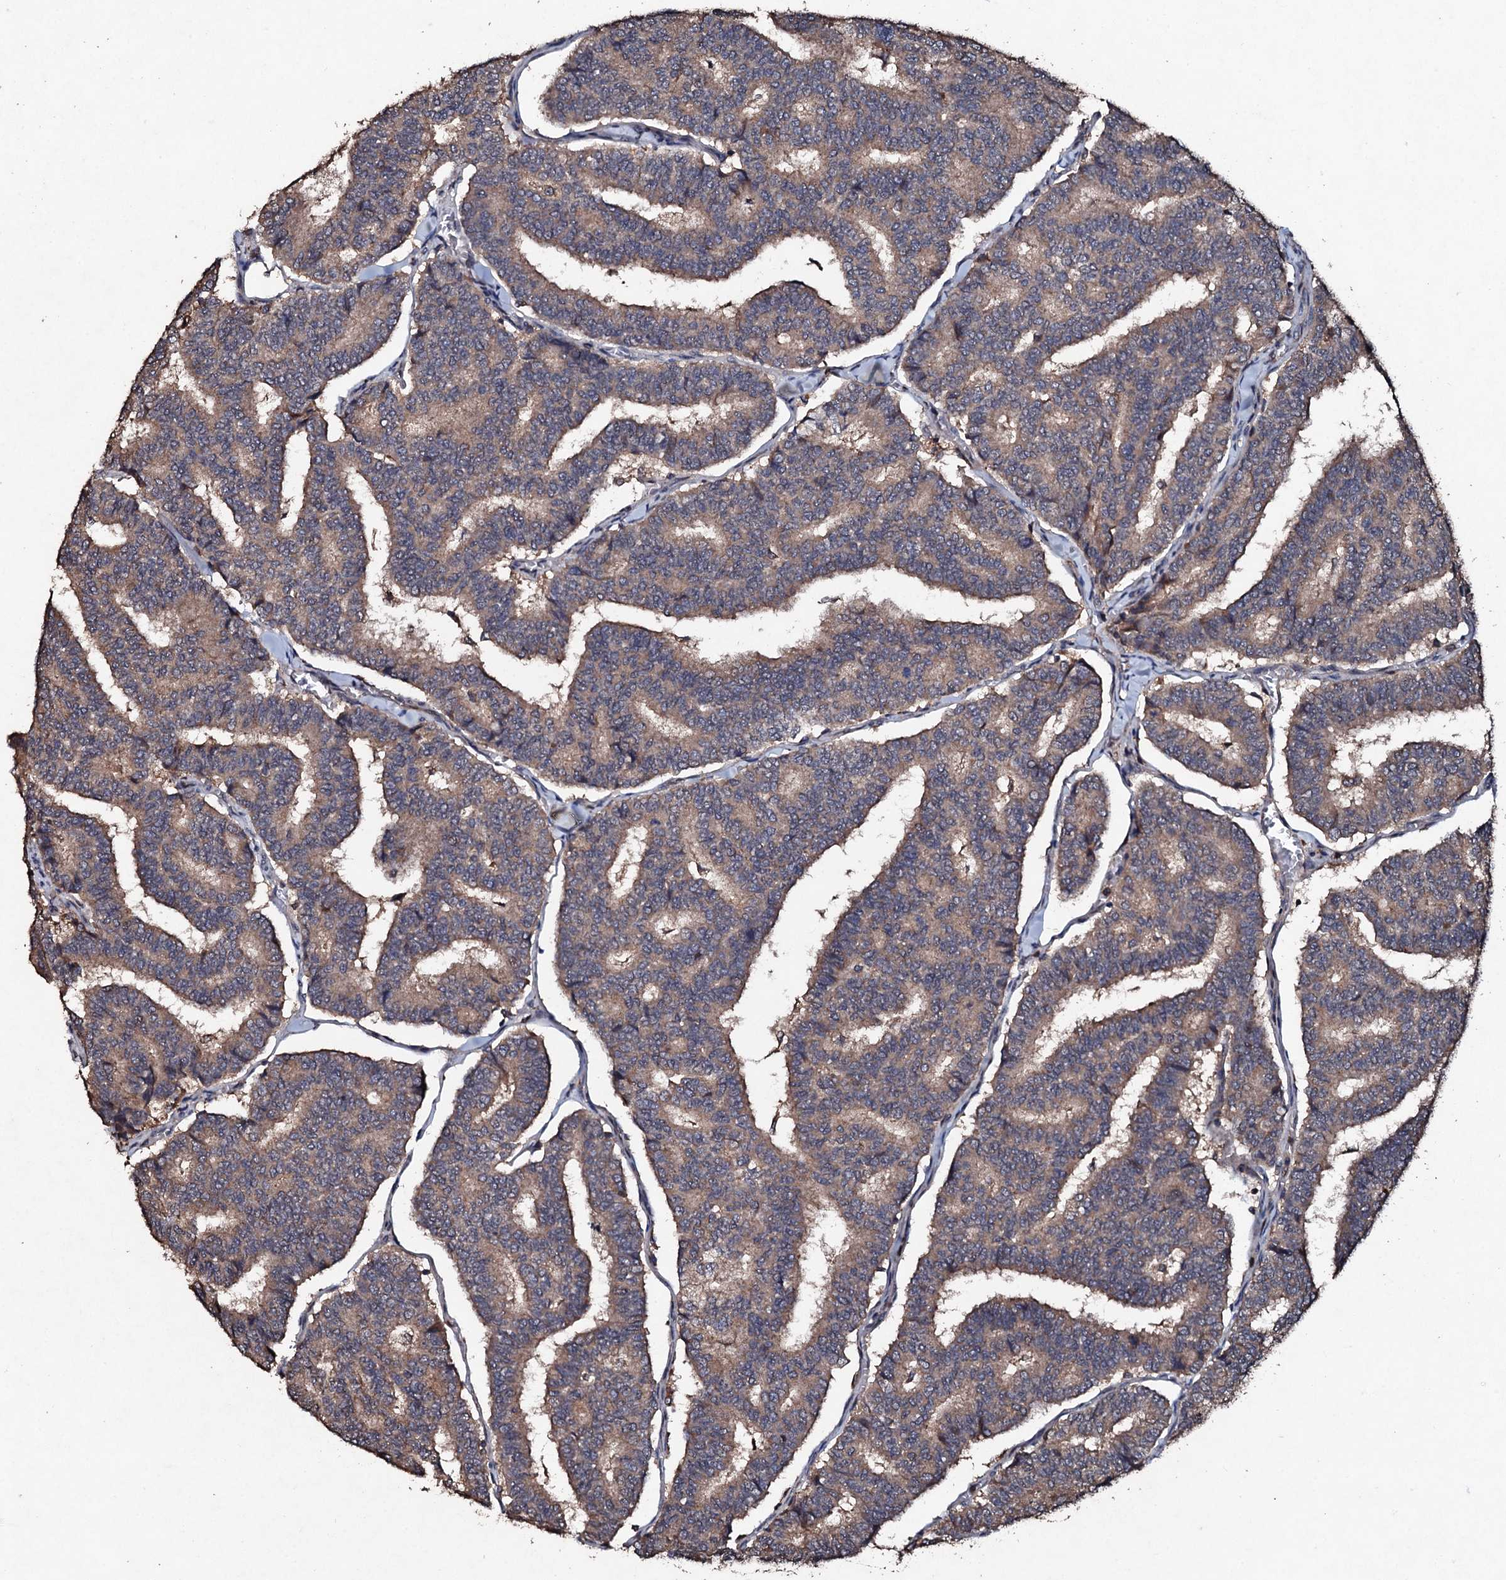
{"staining": {"intensity": "moderate", "quantity": ">75%", "location": "cytoplasmic/membranous"}, "tissue": "thyroid cancer", "cell_type": "Tumor cells", "image_type": "cancer", "snomed": [{"axis": "morphology", "description": "Papillary adenocarcinoma, NOS"}, {"axis": "topography", "description": "Thyroid gland"}], "caption": "DAB immunohistochemical staining of human papillary adenocarcinoma (thyroid) displays moderate cytoplasmic/membranous protein staining in about >75% of tumor cells. (DAB = brown stain, brightfield microscopy at high magnification).", "gene": "KERA", "patient": {"sex": "female", "age": 35}}